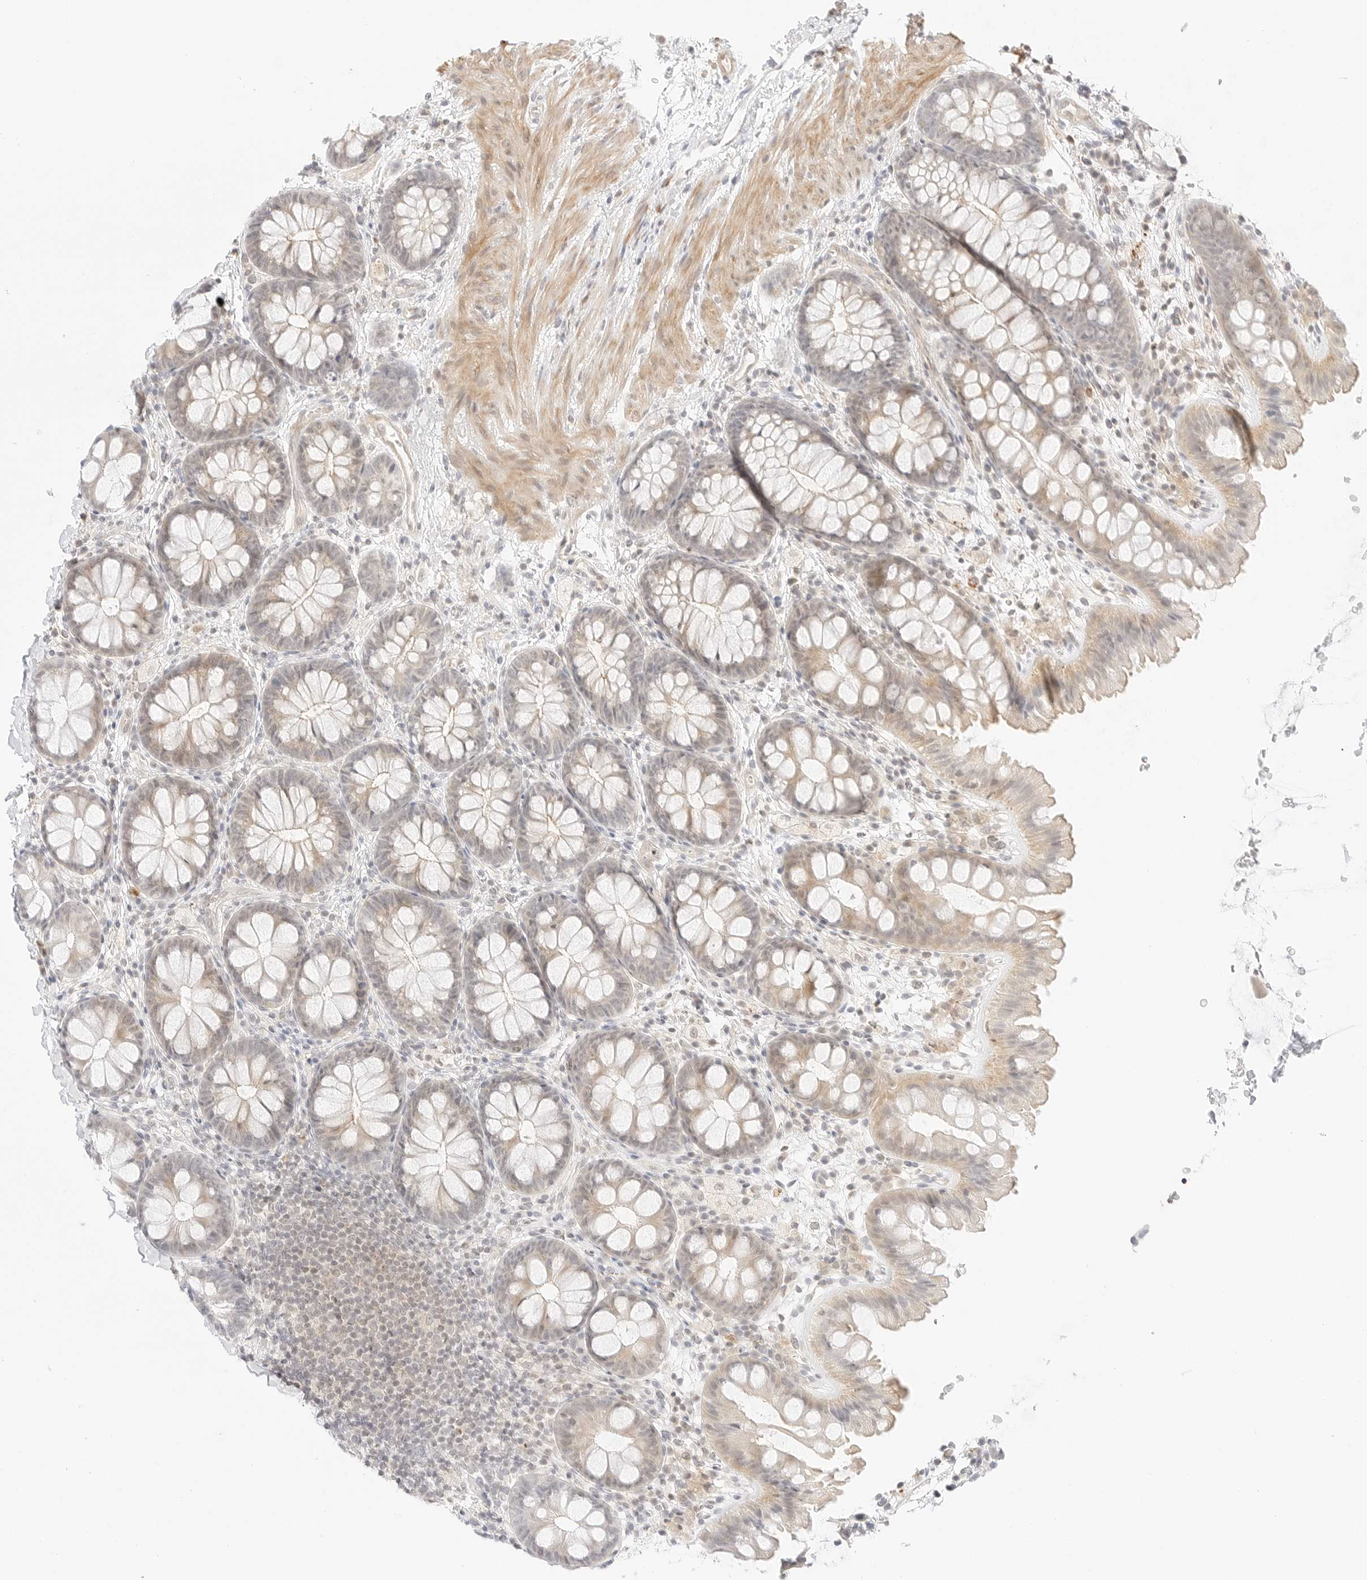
{"staining": {"intensity": "moderate", "quantity": ">75%", "location": "cytoplasmic/membranous"}, "tissue": "colon", "cell_type": "Endothelial cells", "image_type": "normal", "snomed": [{"axis": "morphology", "description": "Normal tissue, NOS"}, {"axis": "topography", "description": "Colon"}], "caption": "Protein expression by immunohistochemistry (IHC) shows moderate cytoplasmic/membranous staining in about >75% of endothelial cells in benign colon.", "gene": "GNAS", "patient": {"sex": "female", "age": 62}}